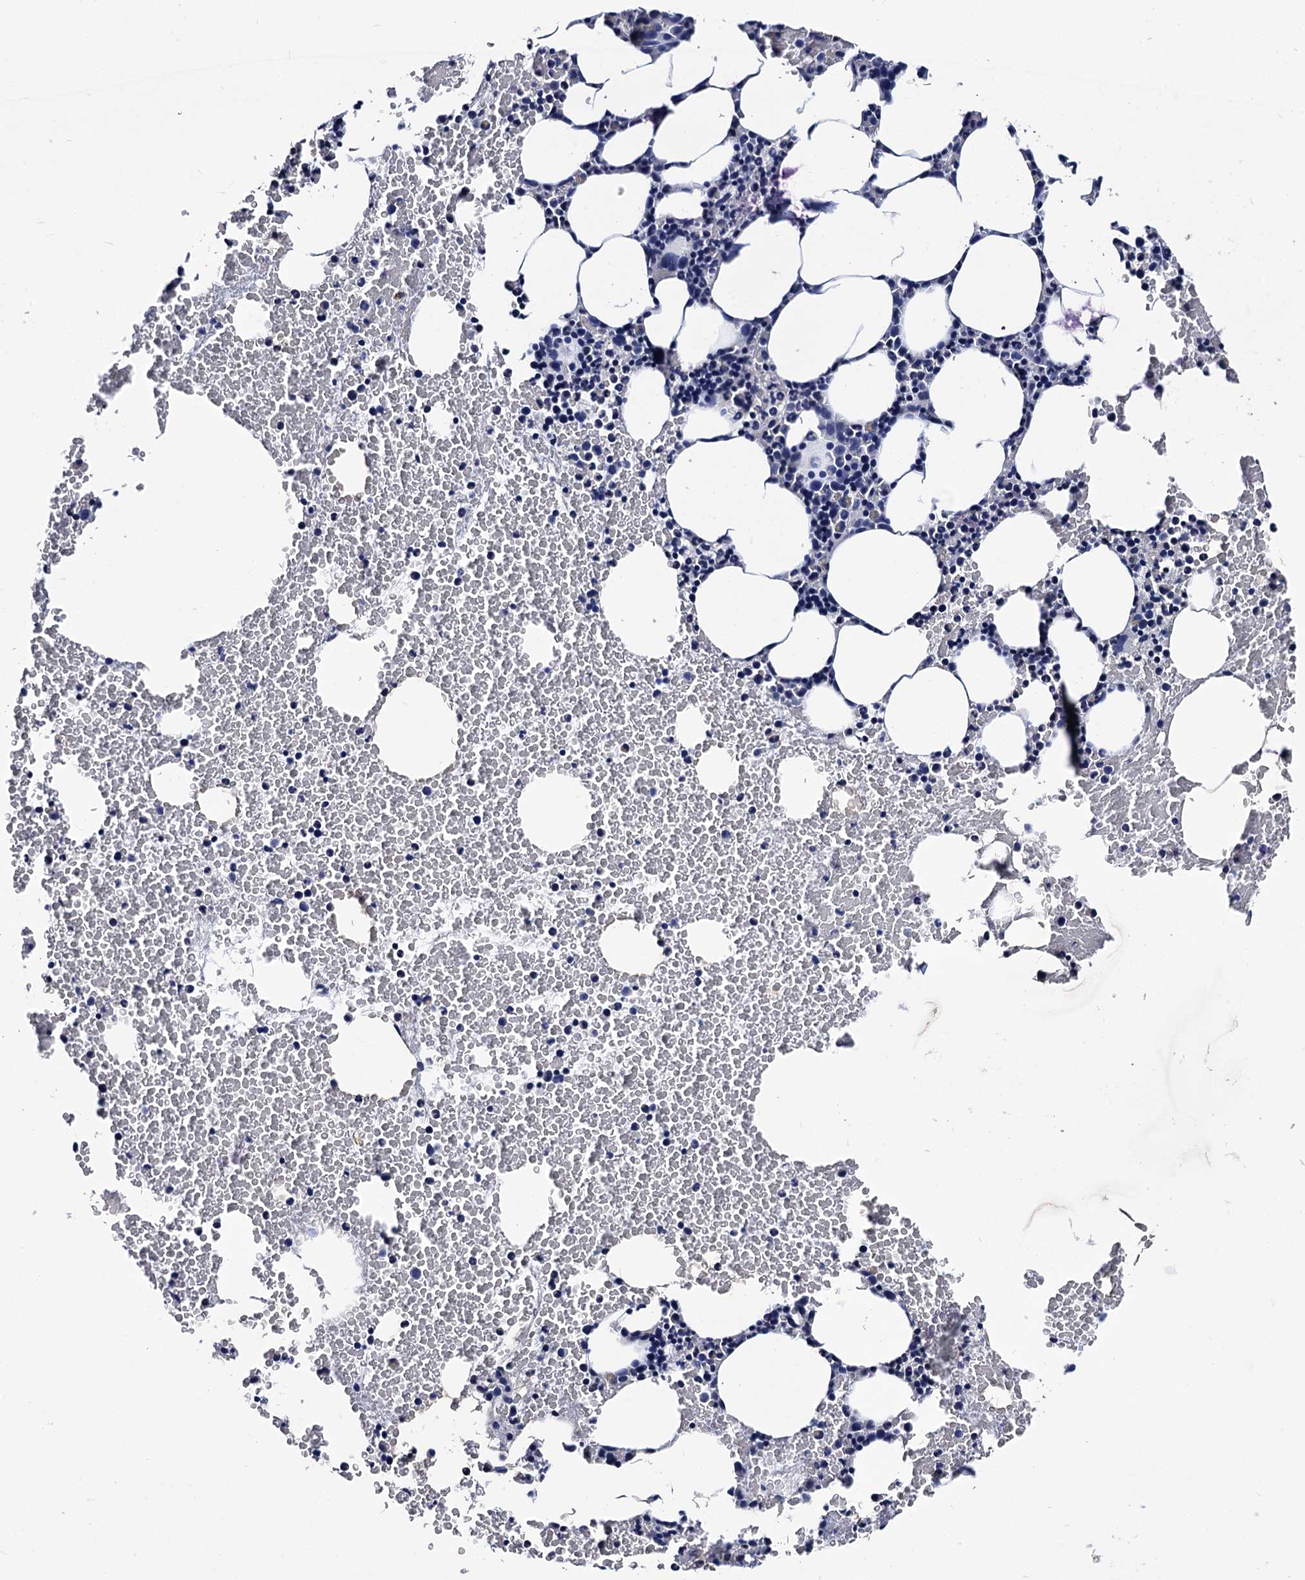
{"staining": {"intensity": "negative", "quantity": "none", "location": "none"}, "tissue": "bone marrow", "cell_type": "Hematopoietic cells", "image_type": "normal", "snomed": [{"axis": "morphology", "description": "Normal tissue, NOS"}, {"axis": "morphology", "description": "Inflammation, NOS"}, {"axis": "topography", "description": "Bone marrow"}], "caption": "Hematopoietic cells show no significant staining in unremarkable bone marrow.", "gene": "LRRC30", "patient": {"sex": "female", "age": 78}}